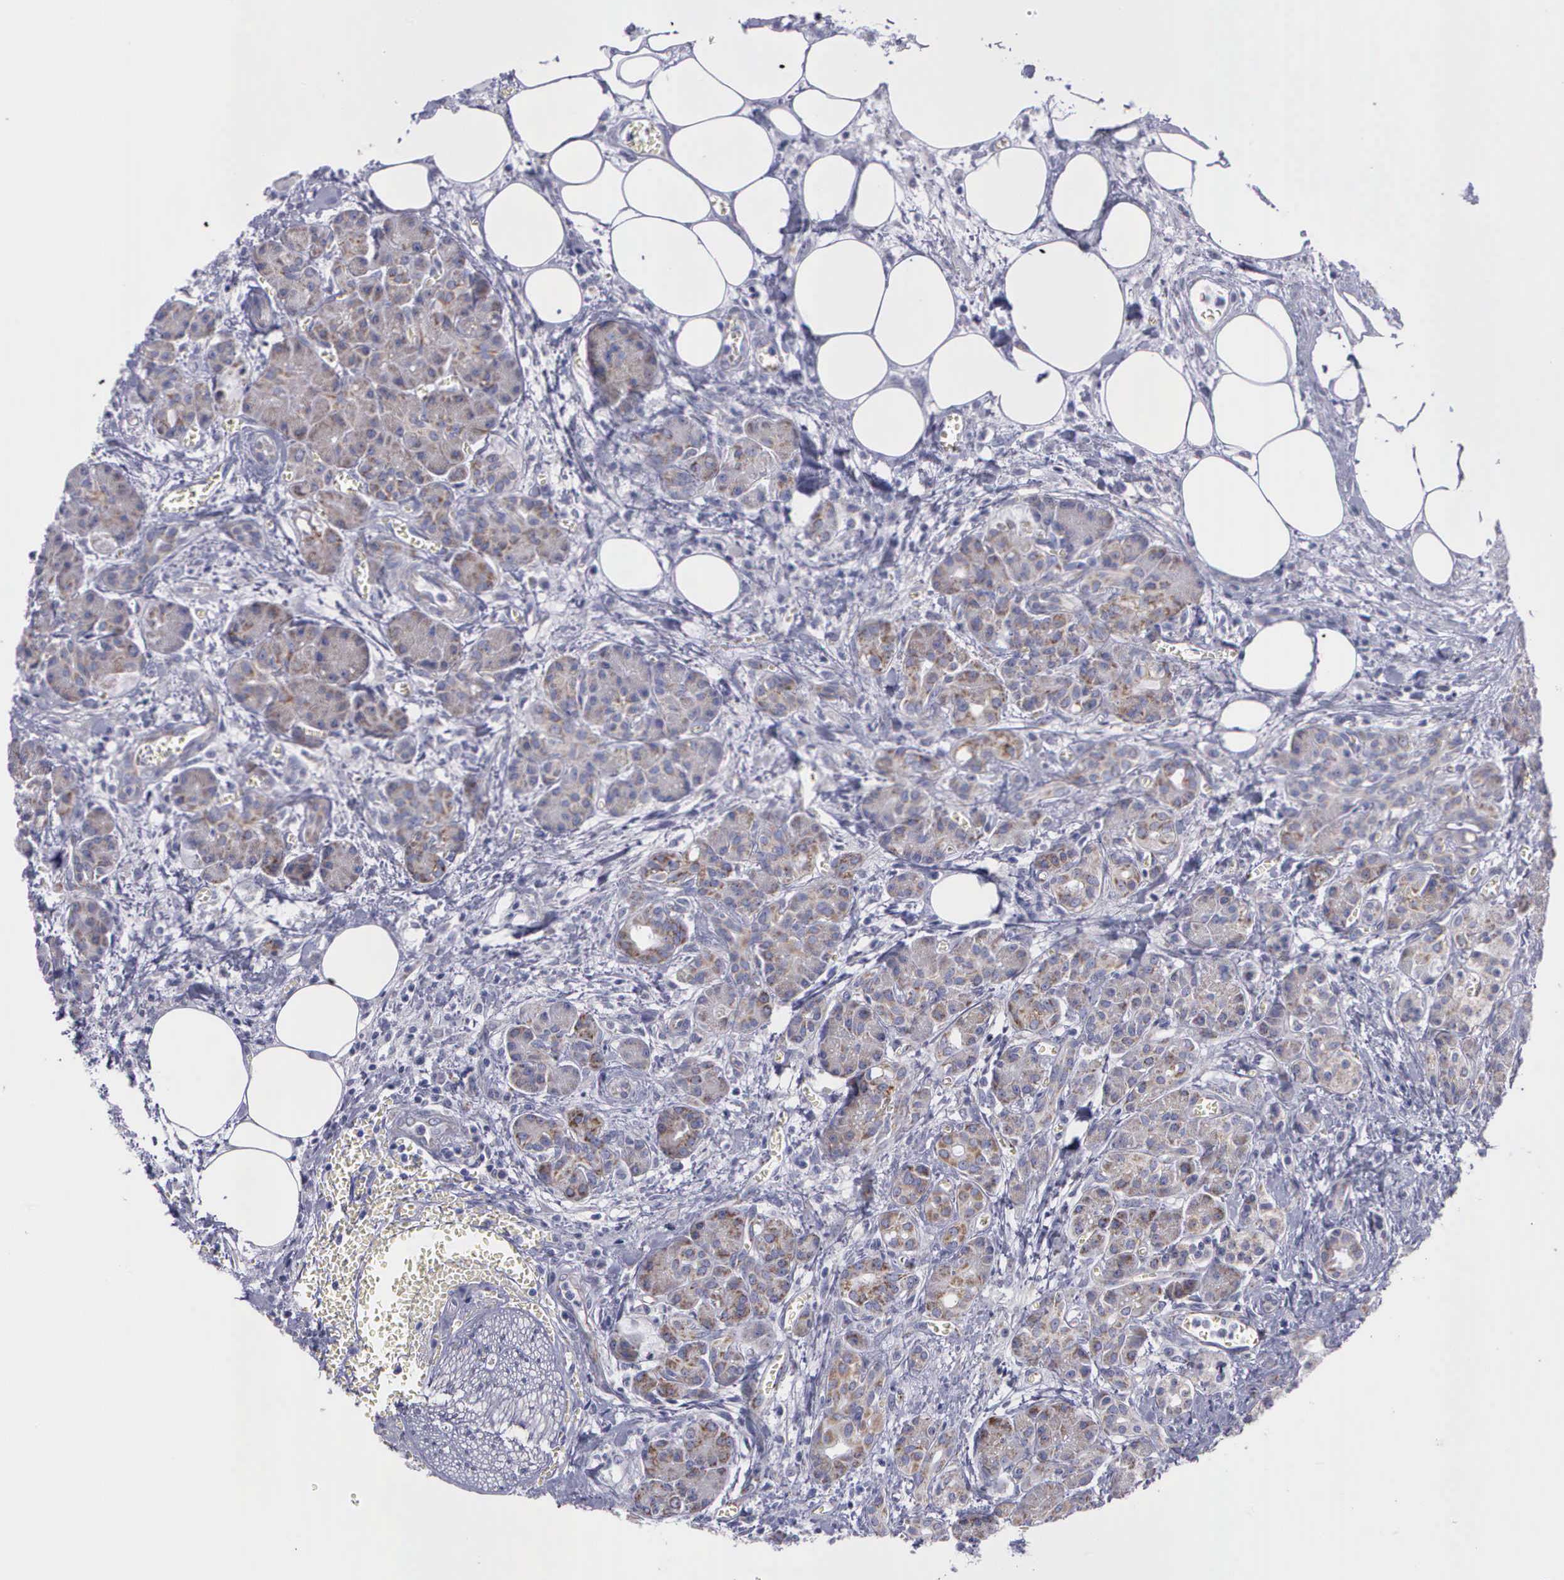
{"staining": {"intensity": "moderate", "quantity": ">75%", "location": "cytoplasmic/membranous"}, "tissue": "pancreas", "cell_type": "Exocrine glandular cells", "image_type": "normal", "snomed": [{"axis": "morphology", "description": "Normal tissue, NOS"}, {"axis": "topography", "description": "Pancreas"}], "caption": "Moderate cytoplasmic/membranous expression is appreciated in about >75% of exocrine glandular cells in unremarkable pancreas. Using DAB (brown) and hematoxylin (blue) stains, captured at high magnification using brightfield microscopy.", "gene": "SYNJ2BP", "patient": {"sex": "male", "age": 73}}